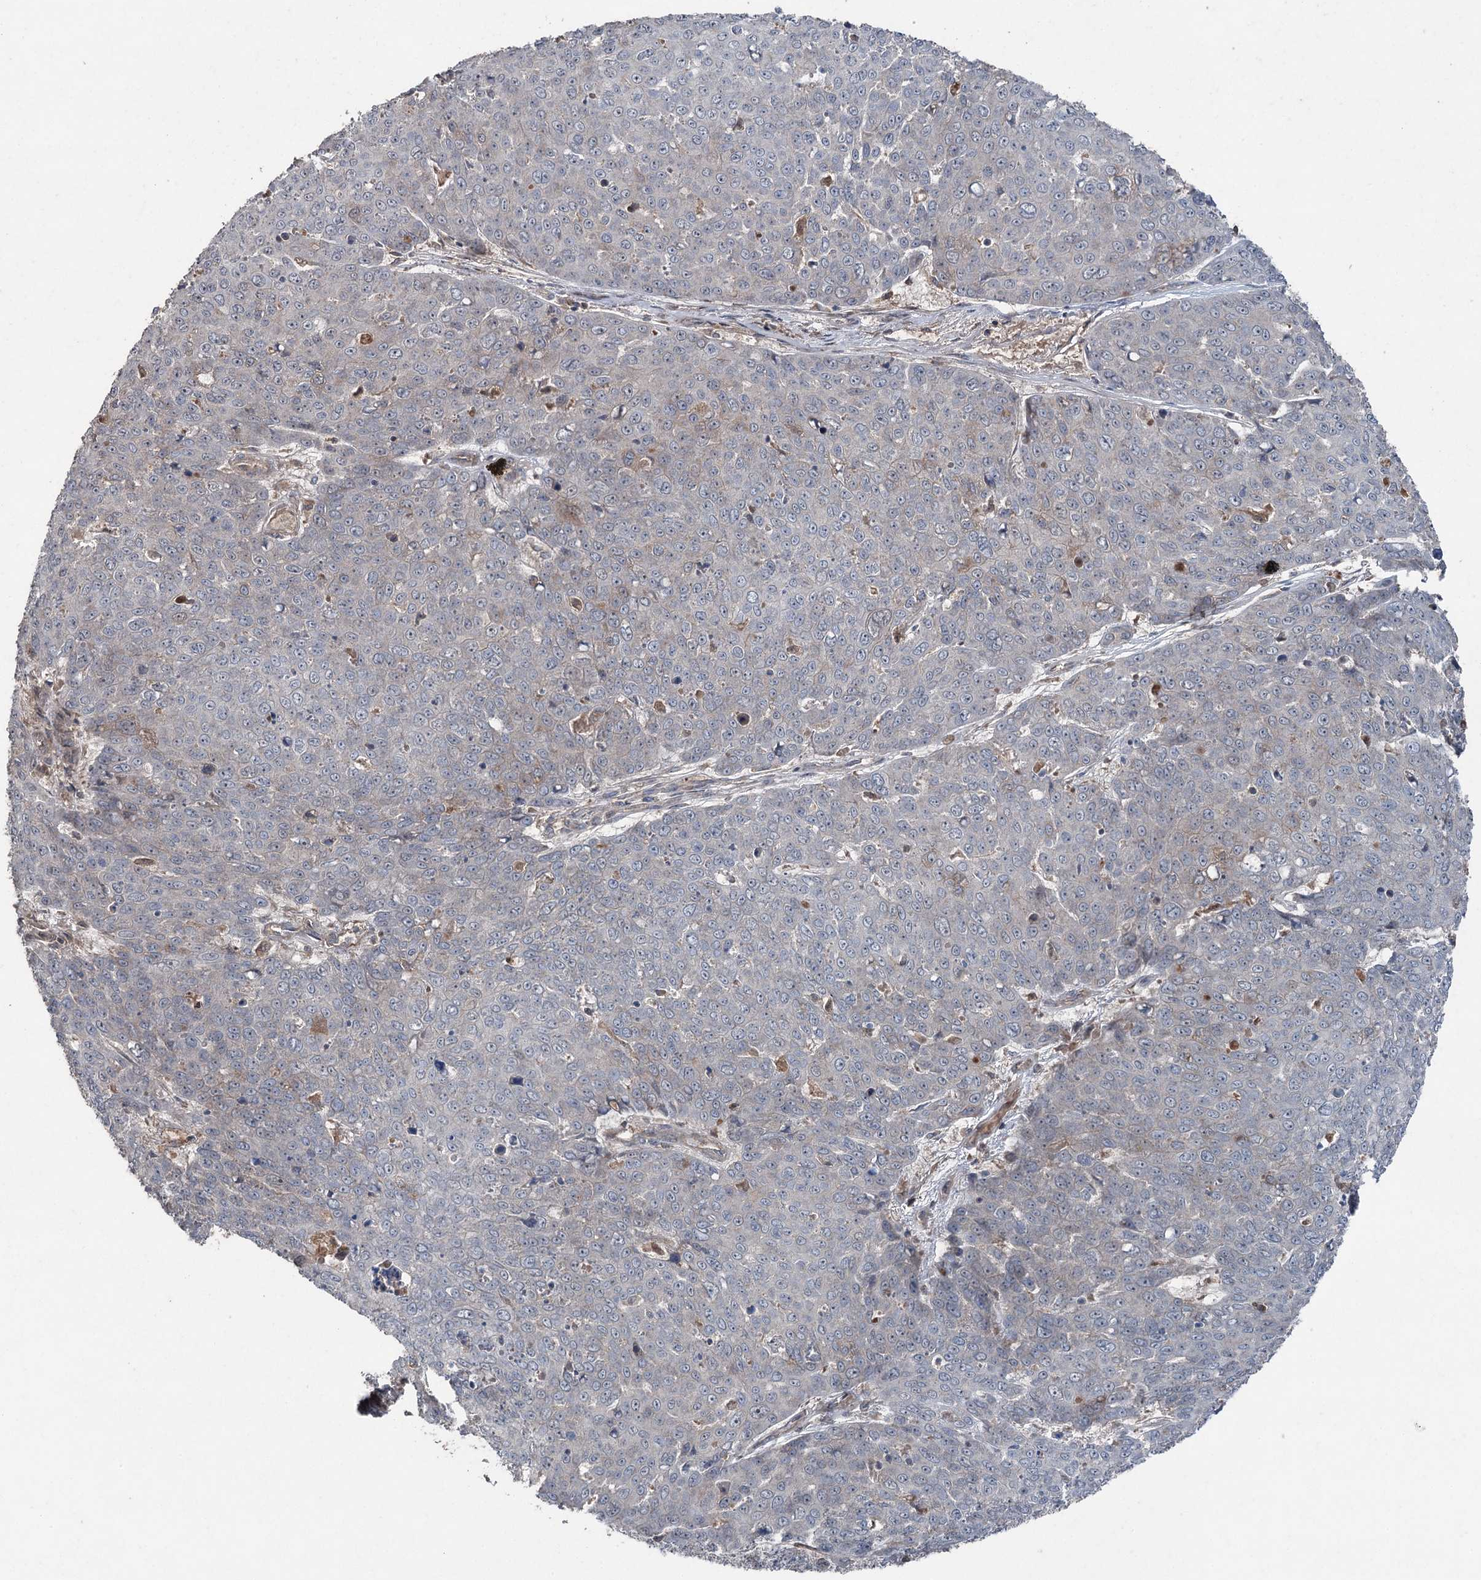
{"staining": {"intensity": "negative", "quantity": "none", "location": "none"}, "tissue": "skin cancer", "cell_type": "Tumor cells", "image_type": "cancer", "snomed": [{"axis": "morphology", "description": "Squamous cell carcinoma, NOS"}, {"axis": "topography", "description": "Skin"}], "caption": "Skin squamous cell carcinoma stained for a protein using immunohistochemistry displays no positivity tumor cells.", "gene": "MAPK8IP2", "patient": {"sex": "male", "age": 71}}